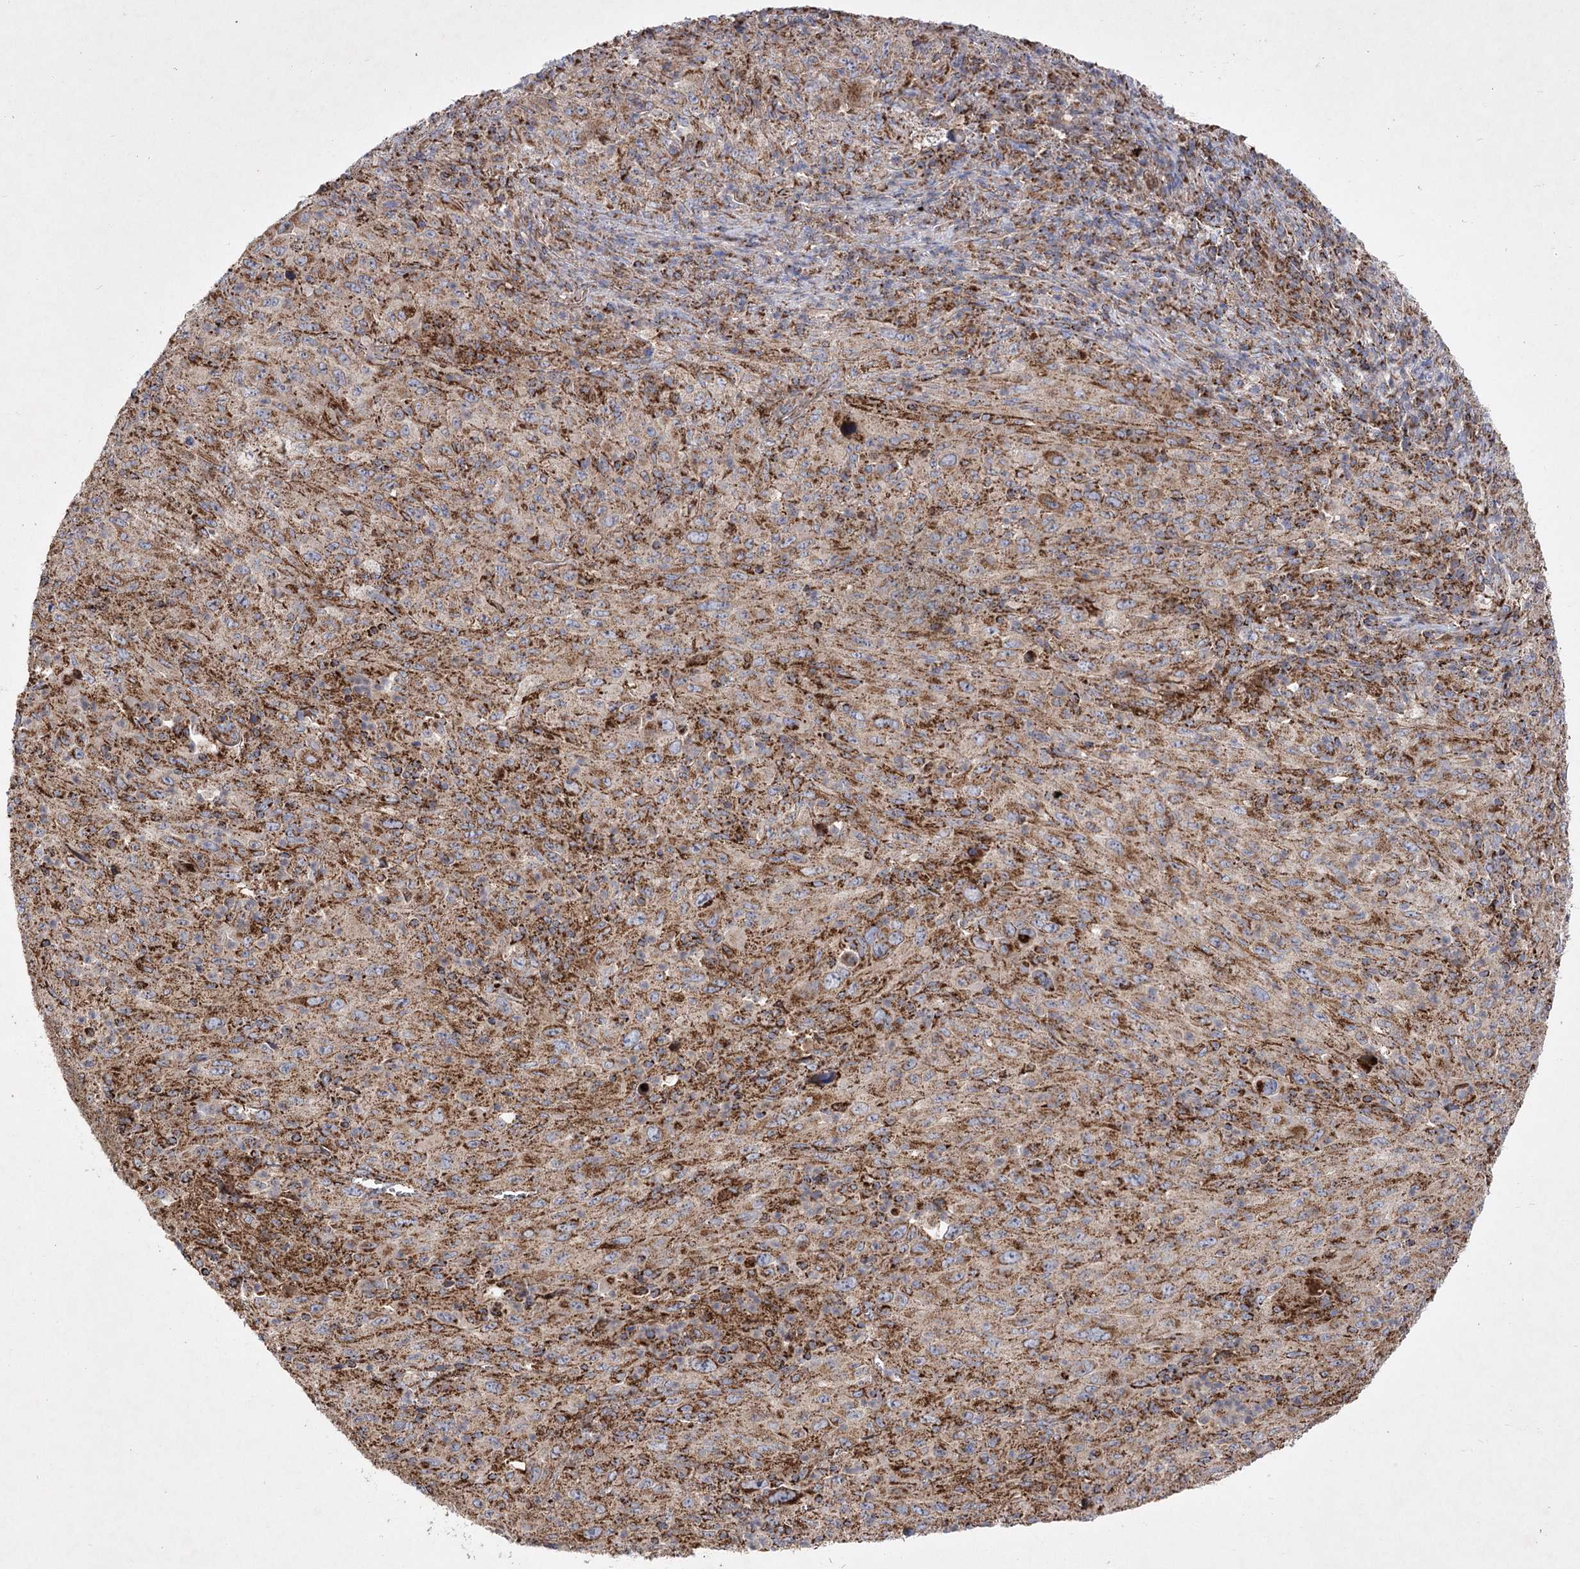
{"staining": {"intensity": "strong", "quantity": "25%-75%", "location": "cytoplasmic/membranous"}, "tissue": "melanoma", "cell_type": "Tumor cells", "image_type": "cancer", "snomed": [{"axis": "morphology", "description": "Malignant melanoma, Metastatic site"}, {"axis": "topography", "description": "Skin"}], "caption": "Human malignant melanoma (metastatic site) stained with a protein marker reveals strong staining in tumor cells.", "gene": "ASNSD1", "patient": {"sex": "female", "age": 56}}